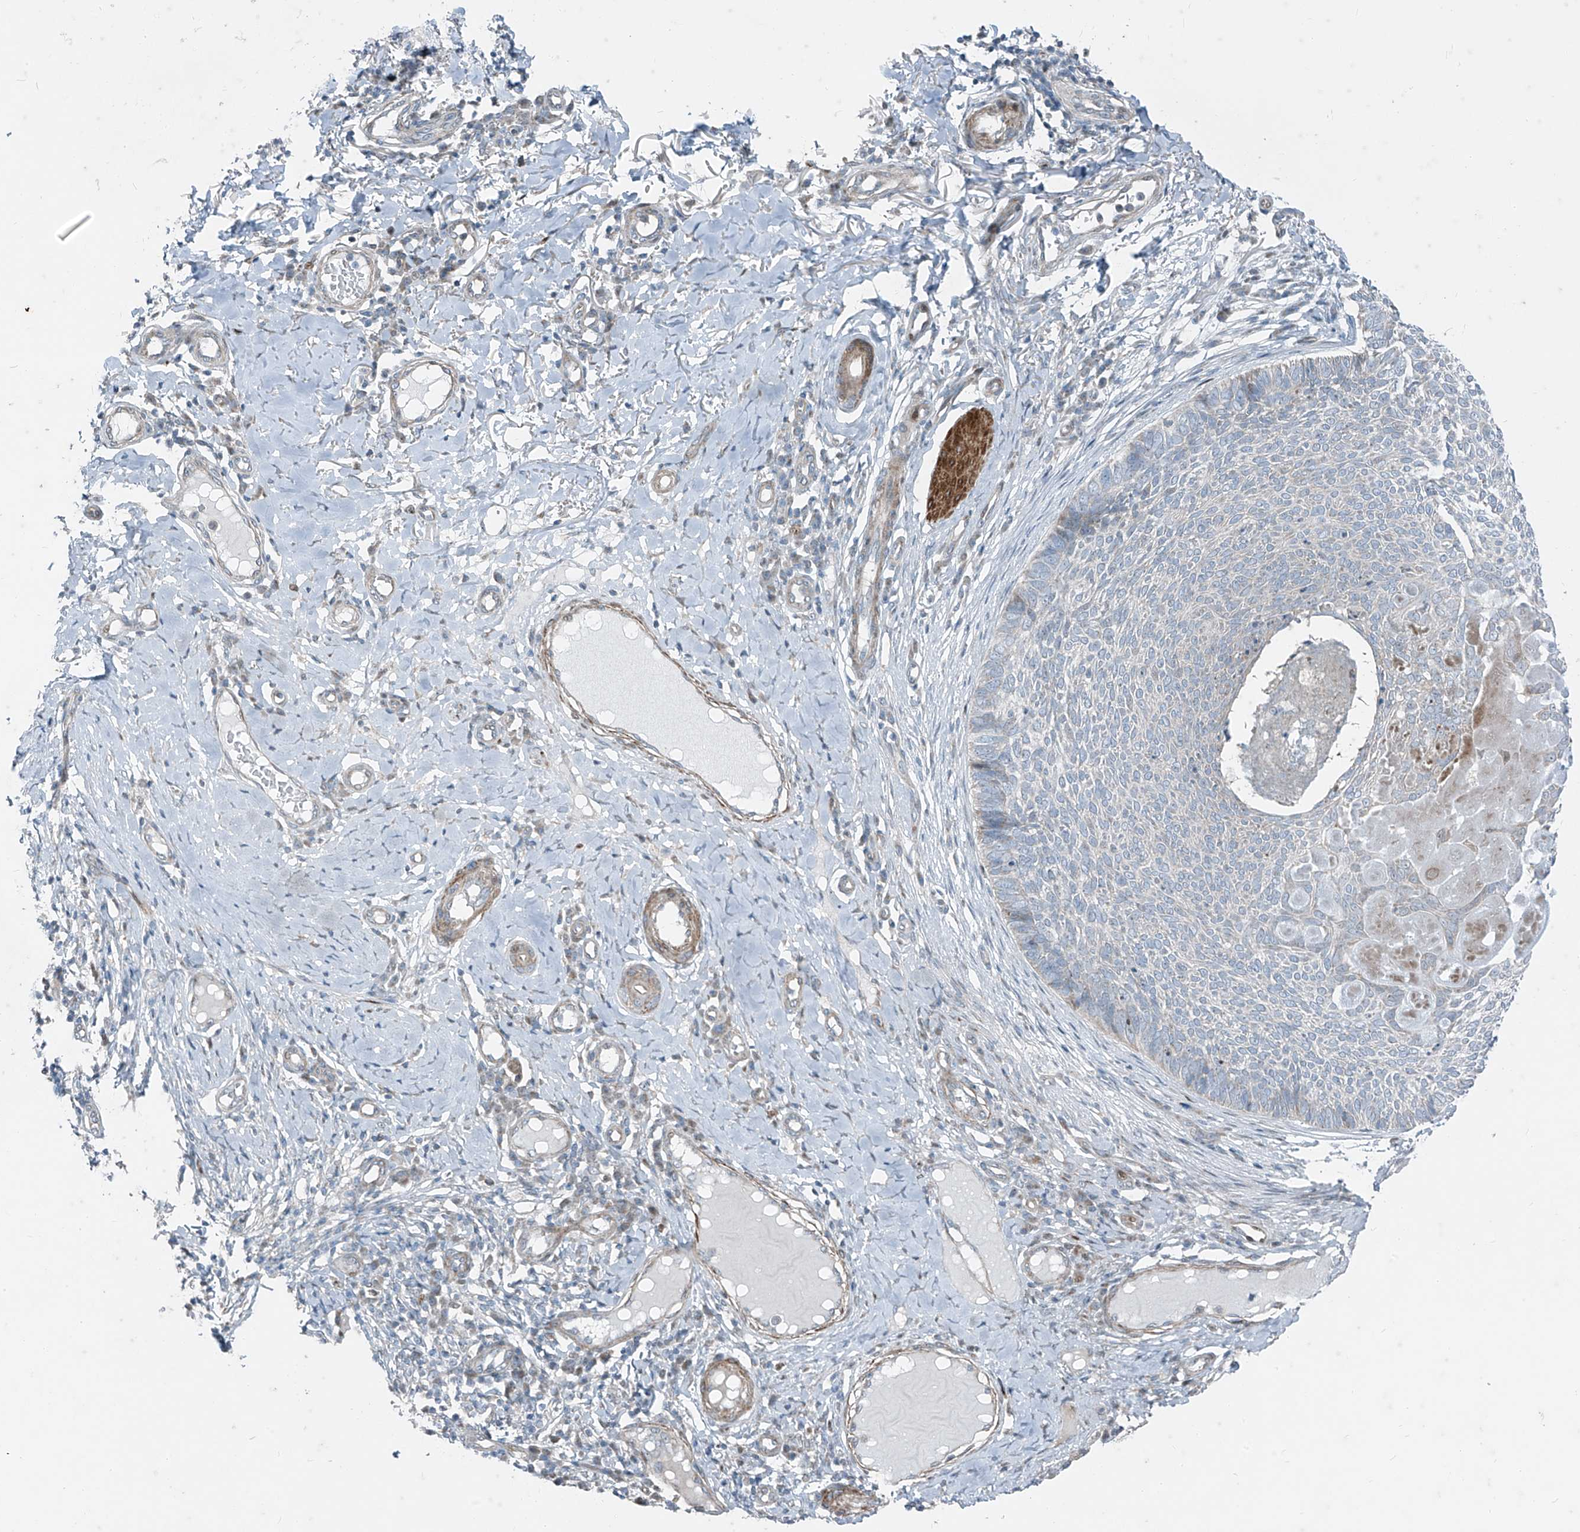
{"staining": {"intensity": "negative", "quantity": "none", "location": "none"}, "tissue": "skin cancer", "cell_type": "Tumor cells", "image_type": "cancer", "snomed": [{"axis": "morphology", "description": "Normal tissue, NOS"}, {"axis": "morphology", "description": "Basal cell carcinoma"}, {"axis": "topography", "description": "Skin"}], "caption": "Immunohistochemistry micrograph of neoplastic tissue: skin cancer (basal cell carcinoma) stained with DAB demonstrates no significant protein staining in tumor cells. (DAB (3,3'-diaminobenzidine) IHC, high magnification).", "gene": "PPCS", "patient": {"sex": "male", "age": 50}}